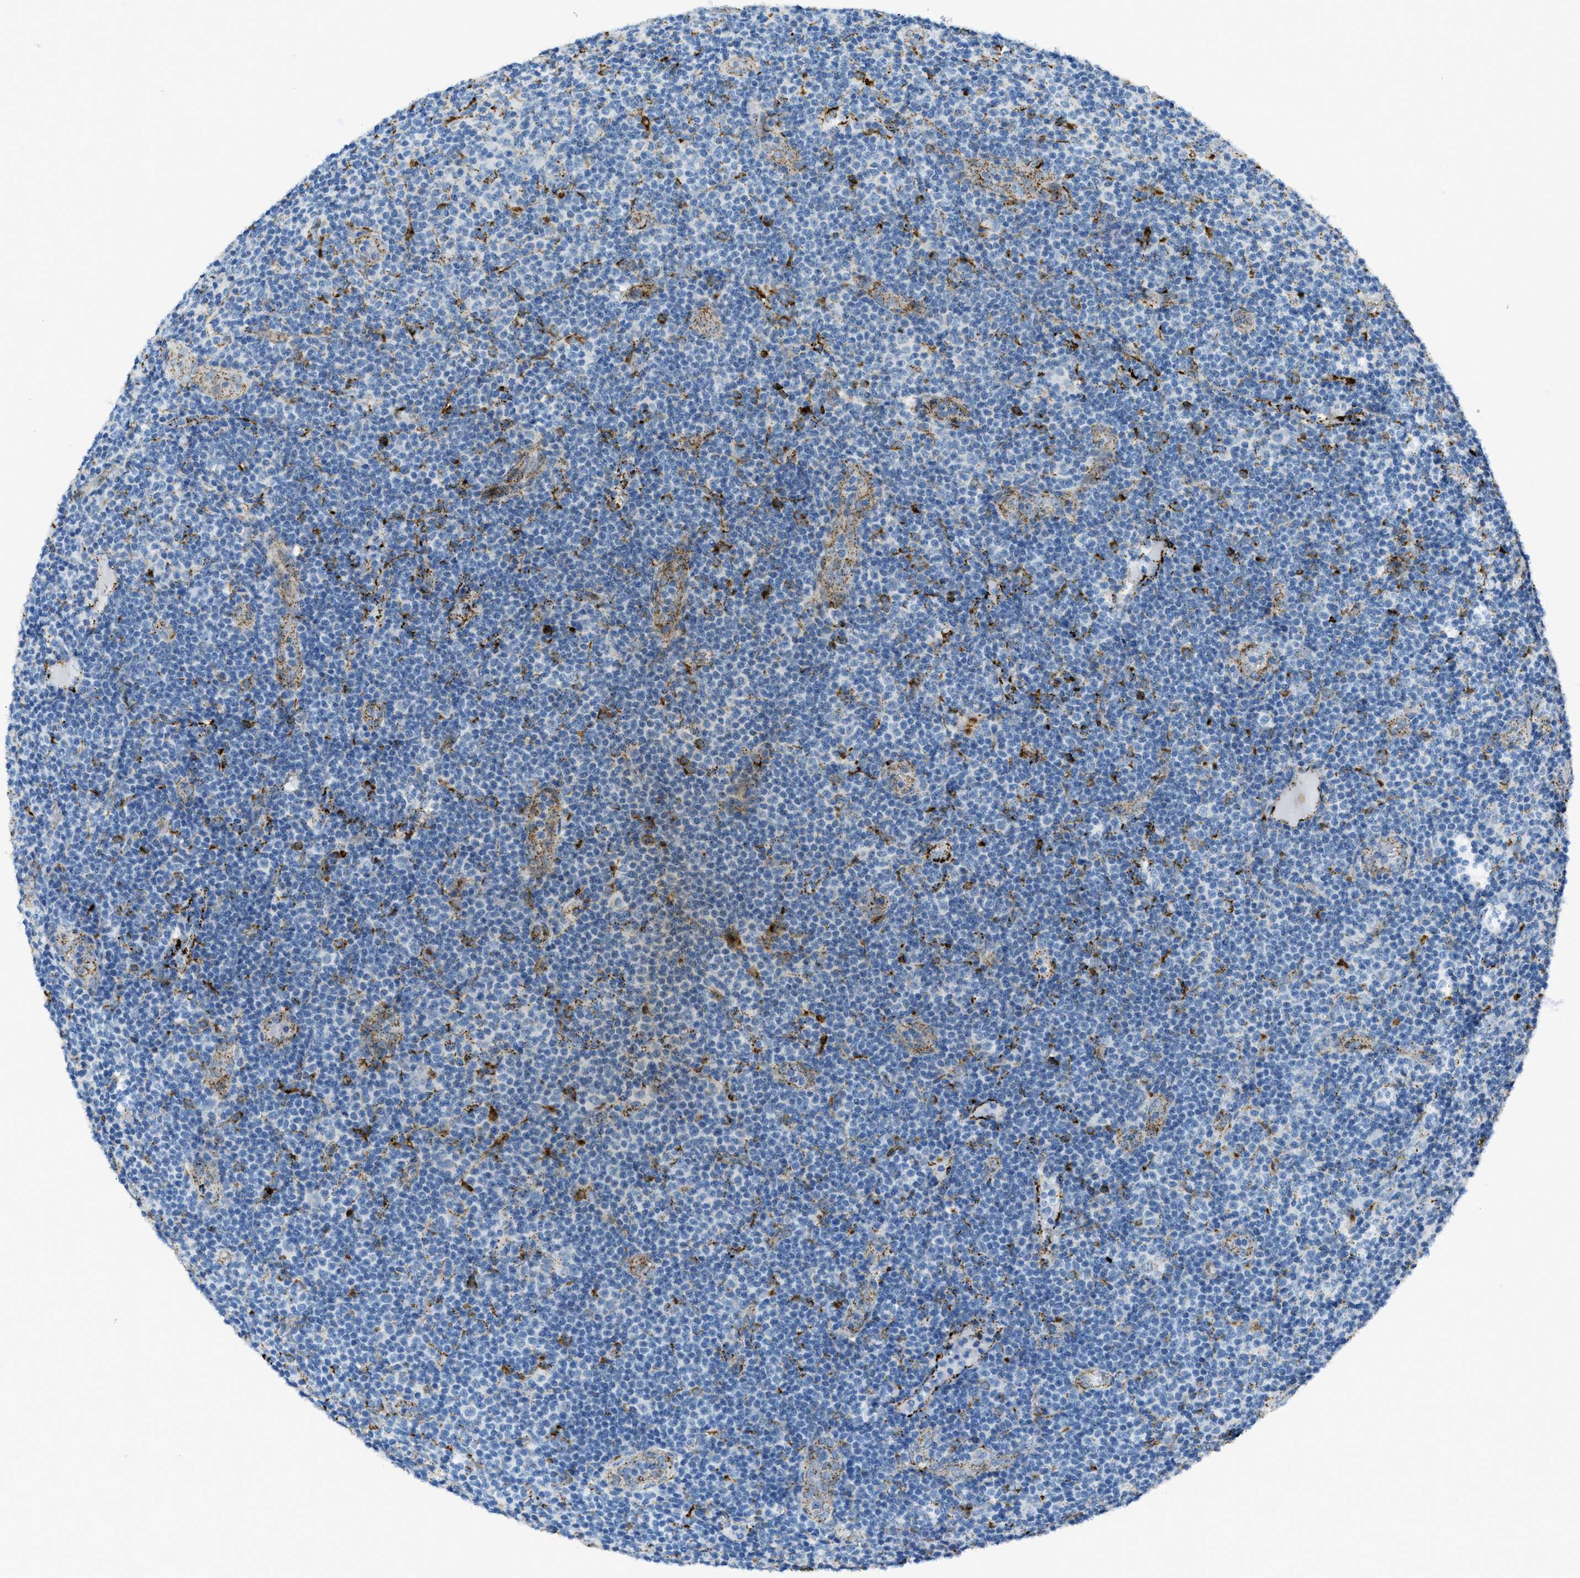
{"staining": {"intensity": "strong", "quantity": "<25%", "location": "cytoplasmic/membranous"}, "tissue": "lymphoma", "cell_type": "Tumor cells", "image_type": "cancer", "snomed": [{"axis": "morphology", "description": "Malignant lymphoma, non-Hodgkin's type, Low grade"}, {"axis": "topography", "description": "Lymph node"}], "caption": "Lymphoma stained with immunohistochemistry exhibits strong cytoplasmic/membranous staining in approximately <25% of tumor cells. The staining is performed using DAB (3,3'-diaminobenzidine) brown chromogen to label protein expression. The nuclei are counter-stained blue using hematoxylin.", "gene": "SCARB2", "patient": {"sex": "male", "age": 83}}